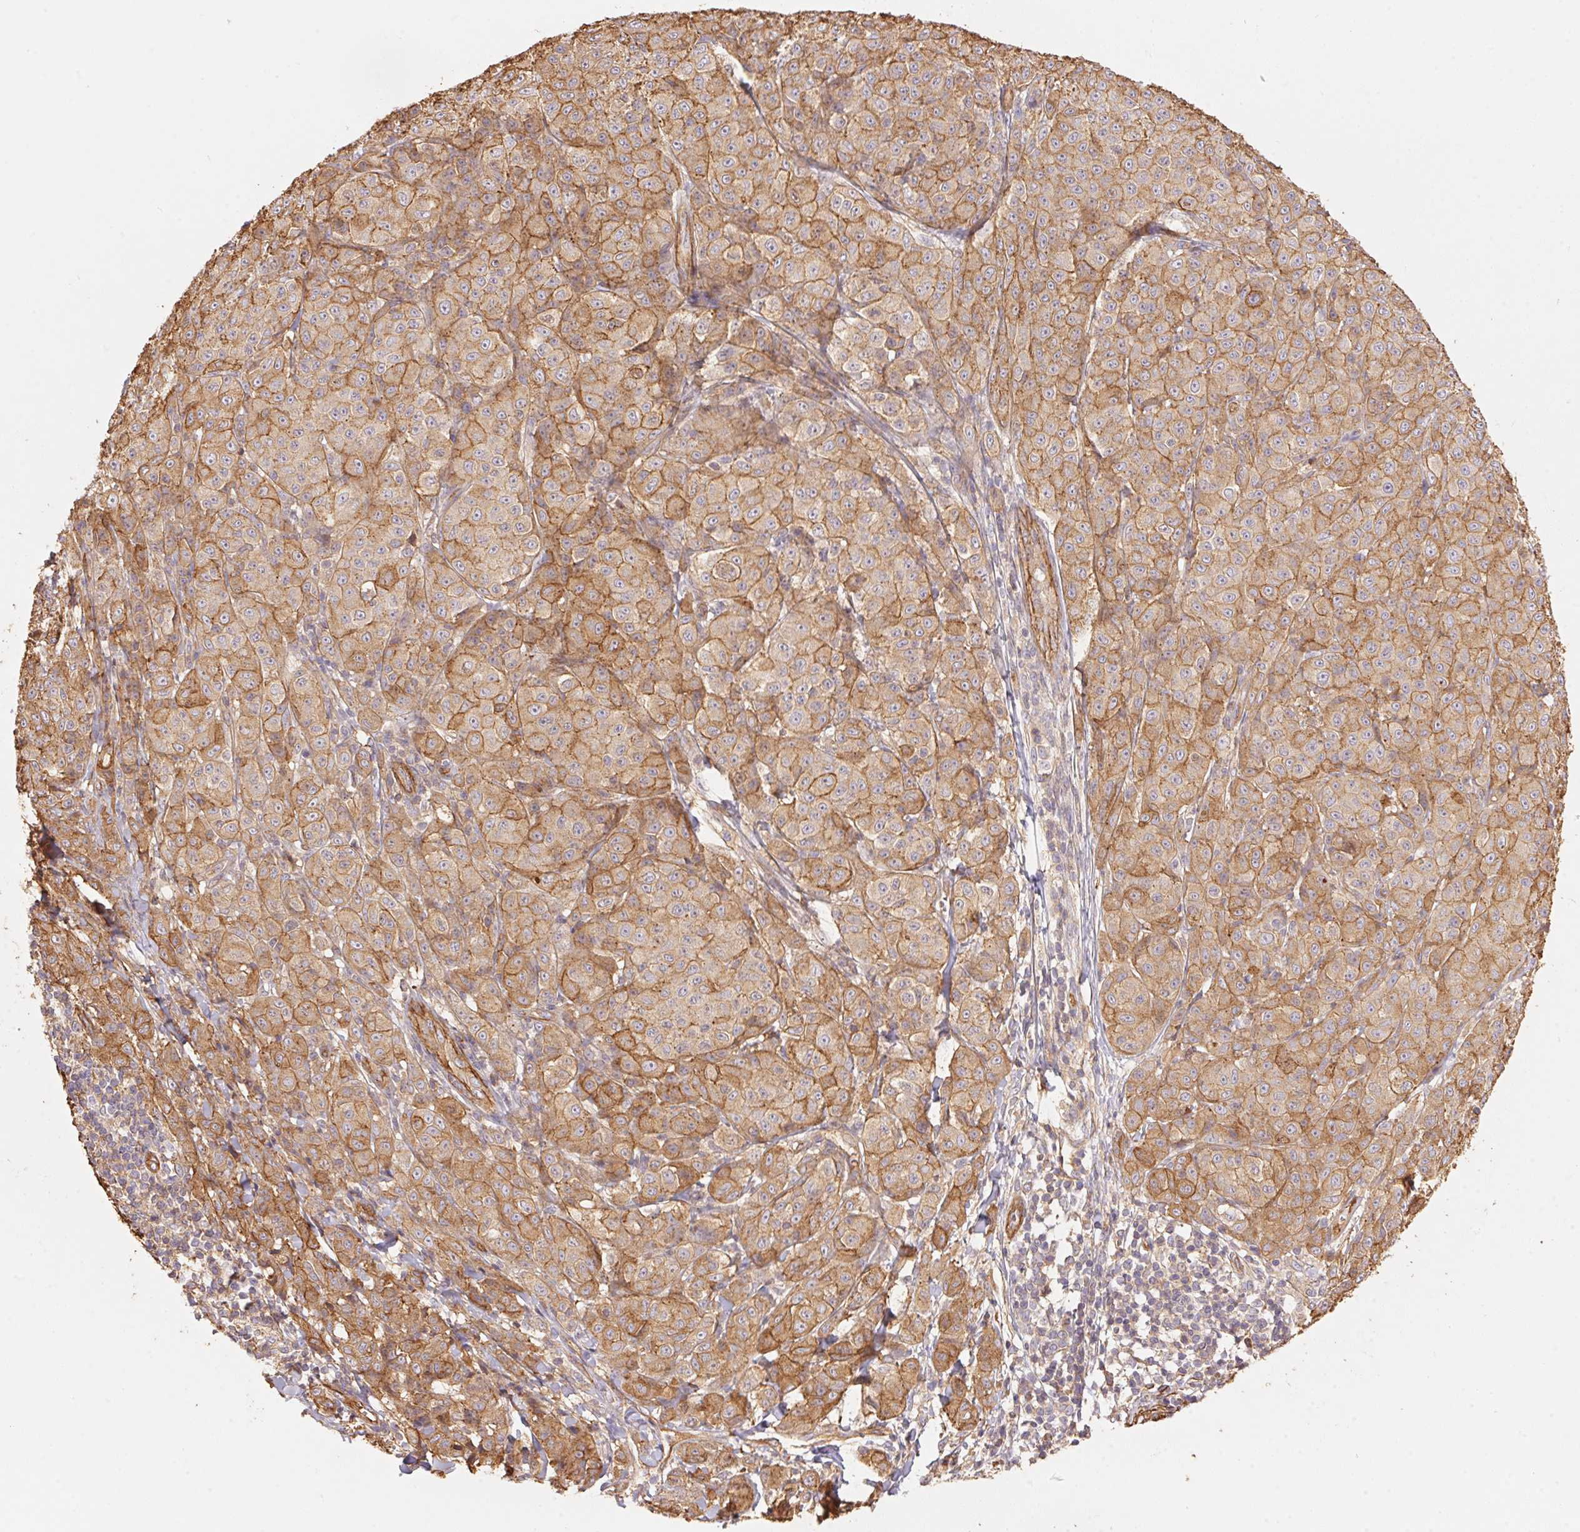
{"staining": {"intensity": "moderate", "quantity": "25%-75%", "location": "cytoplasmic/membranous"}, "tissue": "melanoma", "cell_type": "Tumor cells", "image_type": "cancer", "snomed": [{"axis": "morphology", "description": "Malignant melanoma, NOS"}, {"axis": "topography", "description": "Skin"}], "caption": "Tumor cells reveal medium levels of moderate cytoplasmic/membranous expression in about 25%-75% of cells in human melanoma.", "gene": "FRAS1", "patient": {"sex": "male", "age": 89}}